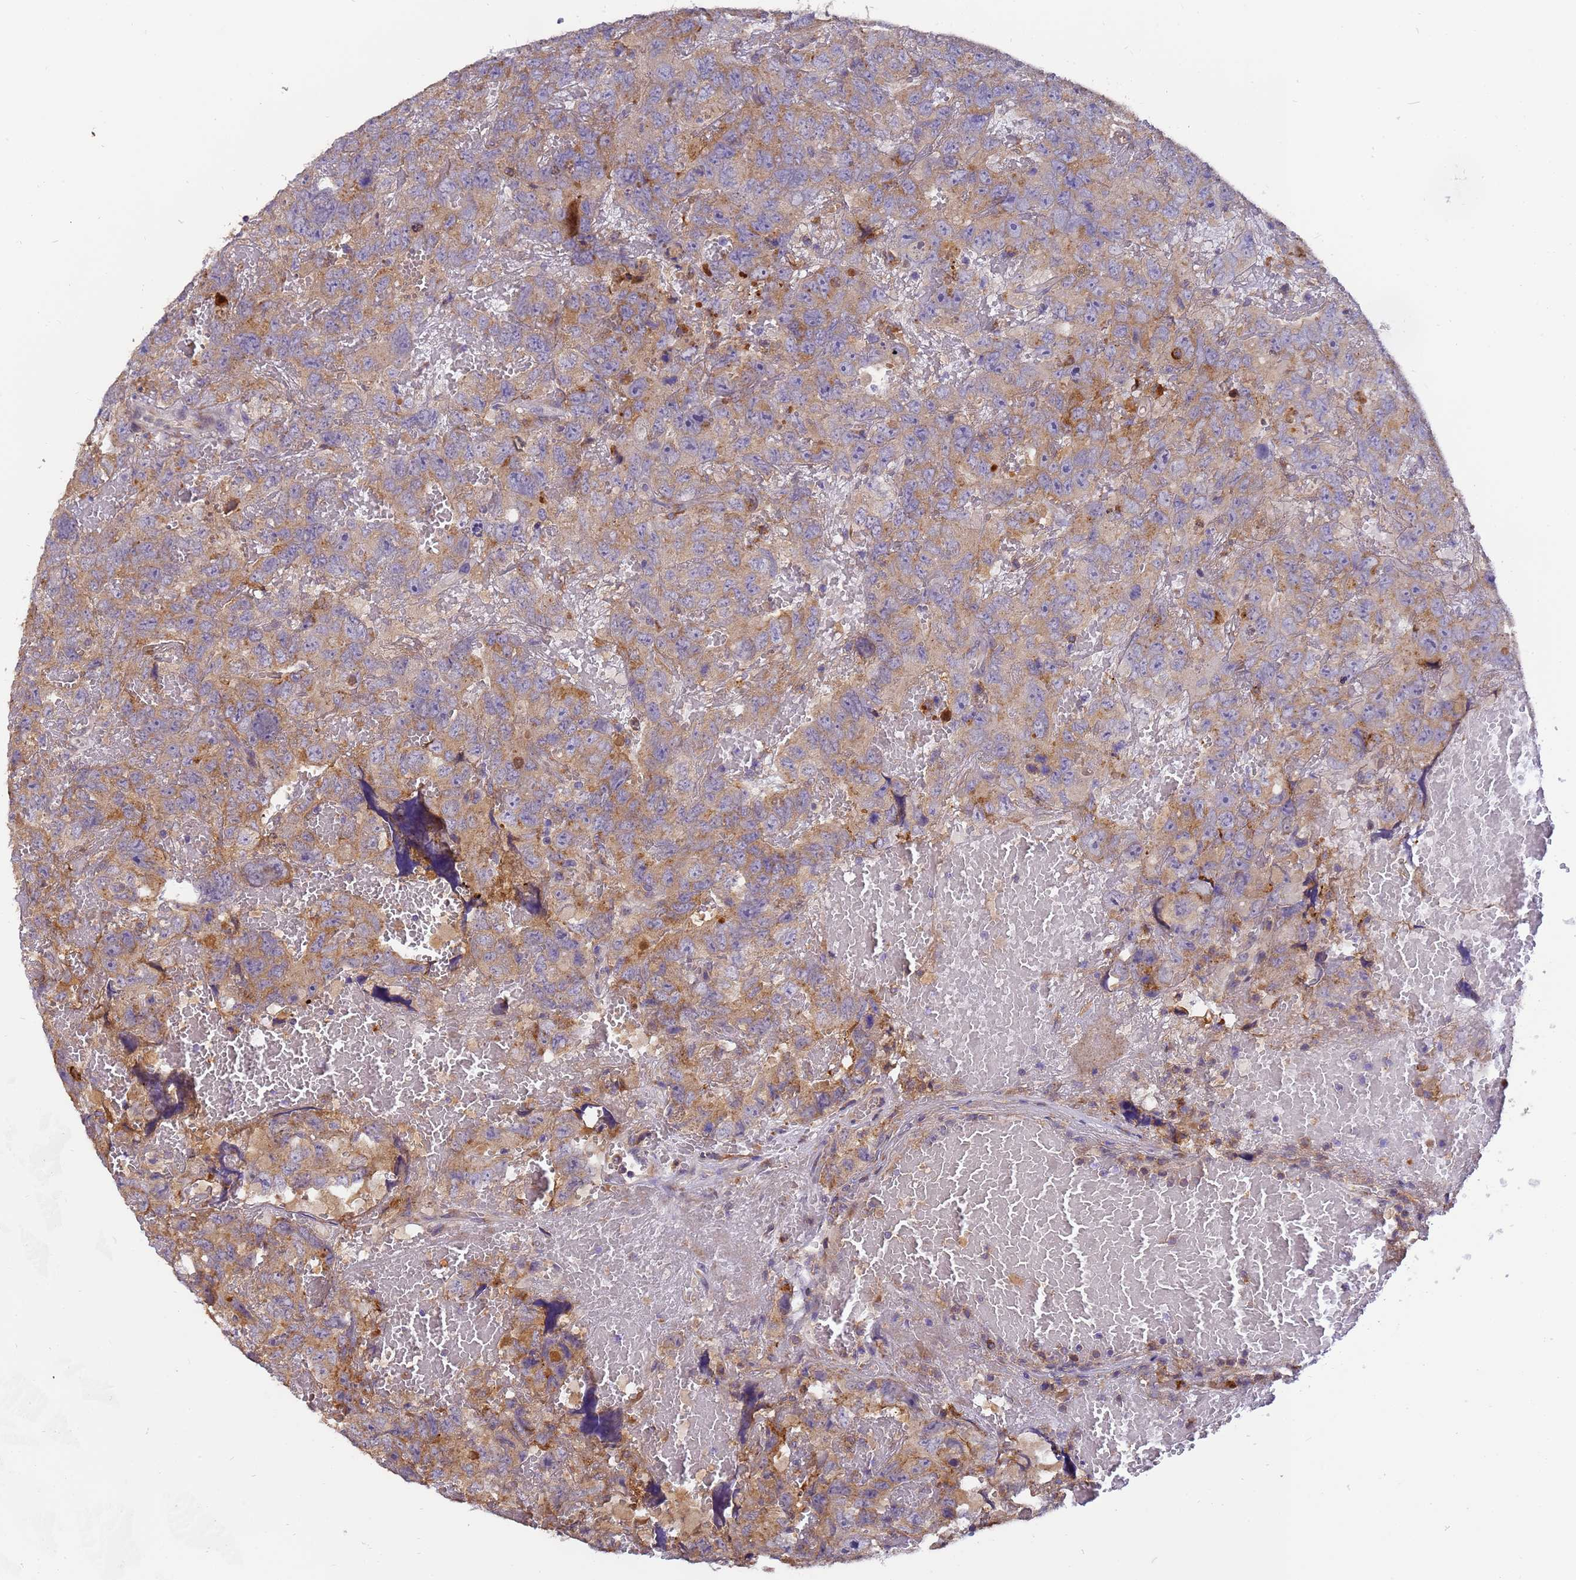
{"staining": {"intensity": "moderate", "quantity": "25%-75%", "location": "cytoplasmic/membranous"}, "tissue": "testis cancer", "cell_type": "Tumor cells", "image_type": "cancer", "snomed": [{"axis": "morphology", "description": "Carcinoma, Embryonal, NOS"}, {"axis": "topography", "description": "Testis"}], "caption": "Immunohistochemical staining of testis cancer reveals moderate cytoplasmic/membranous protein positivity in approximately 25%-75% of tumor cells. The staining was performed using DAB, with brown indicating positive protein expression. Nuclei are stained blue with hematoxylin.", "gene": "M6PR", "patient": {"sex": "male", "age": 45}}